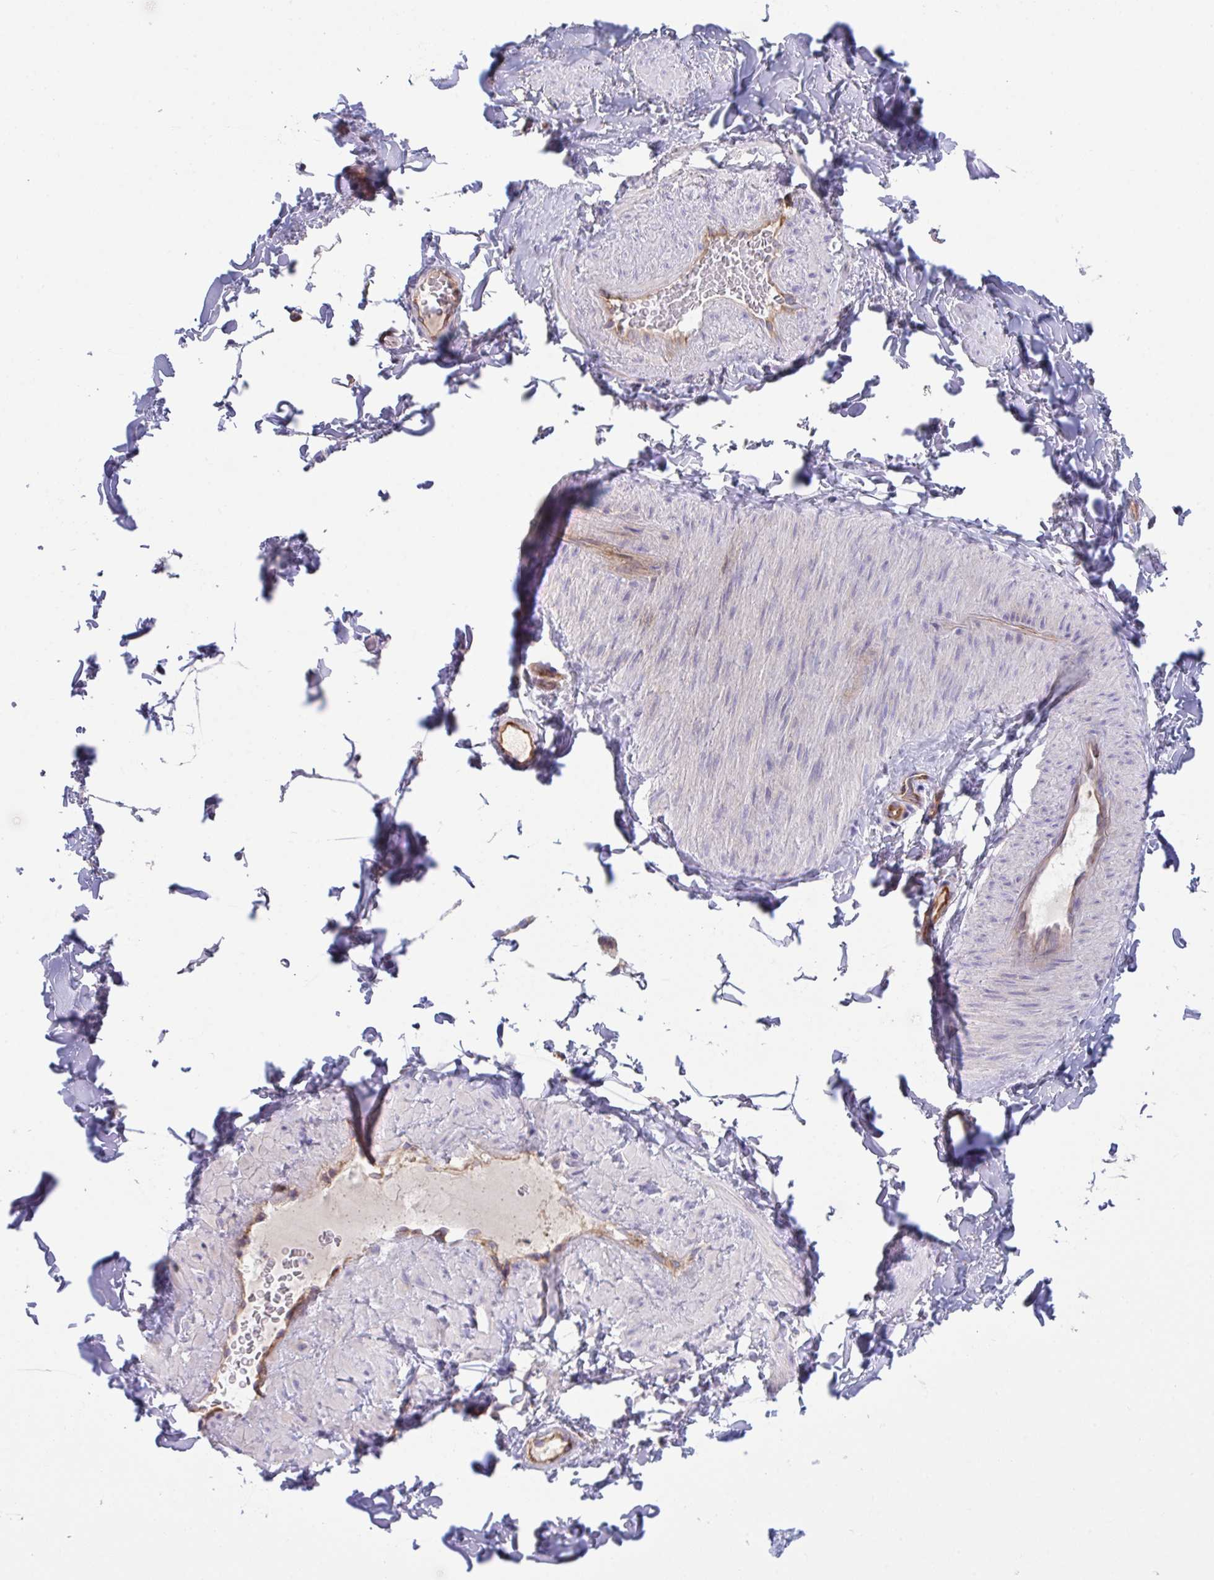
{"staining": {"intensity": "weak", "quantity": "25%-75%", "location": "cytoplasmic/membranous"}, "tissue": "adipose tissue", "cell_type": "Adipocytes", "image_type": "normal", "snomed": [{"axis": "morphology", "description": "Normal tissue, NOS"}, {"axis": "topography", "description": "Vascular tissue"}, {"axis": "topography", "description": "Peripheral nerve tissue"}], "caption": "Benign adipose tissue demonstrates weak cytoplasmic/membranous staining in approximately 25%-75% of adipocytes, visualized by immunohistochemistry.", "gene": "YARS2", "patient": {"sex": "male", "age": 41}}